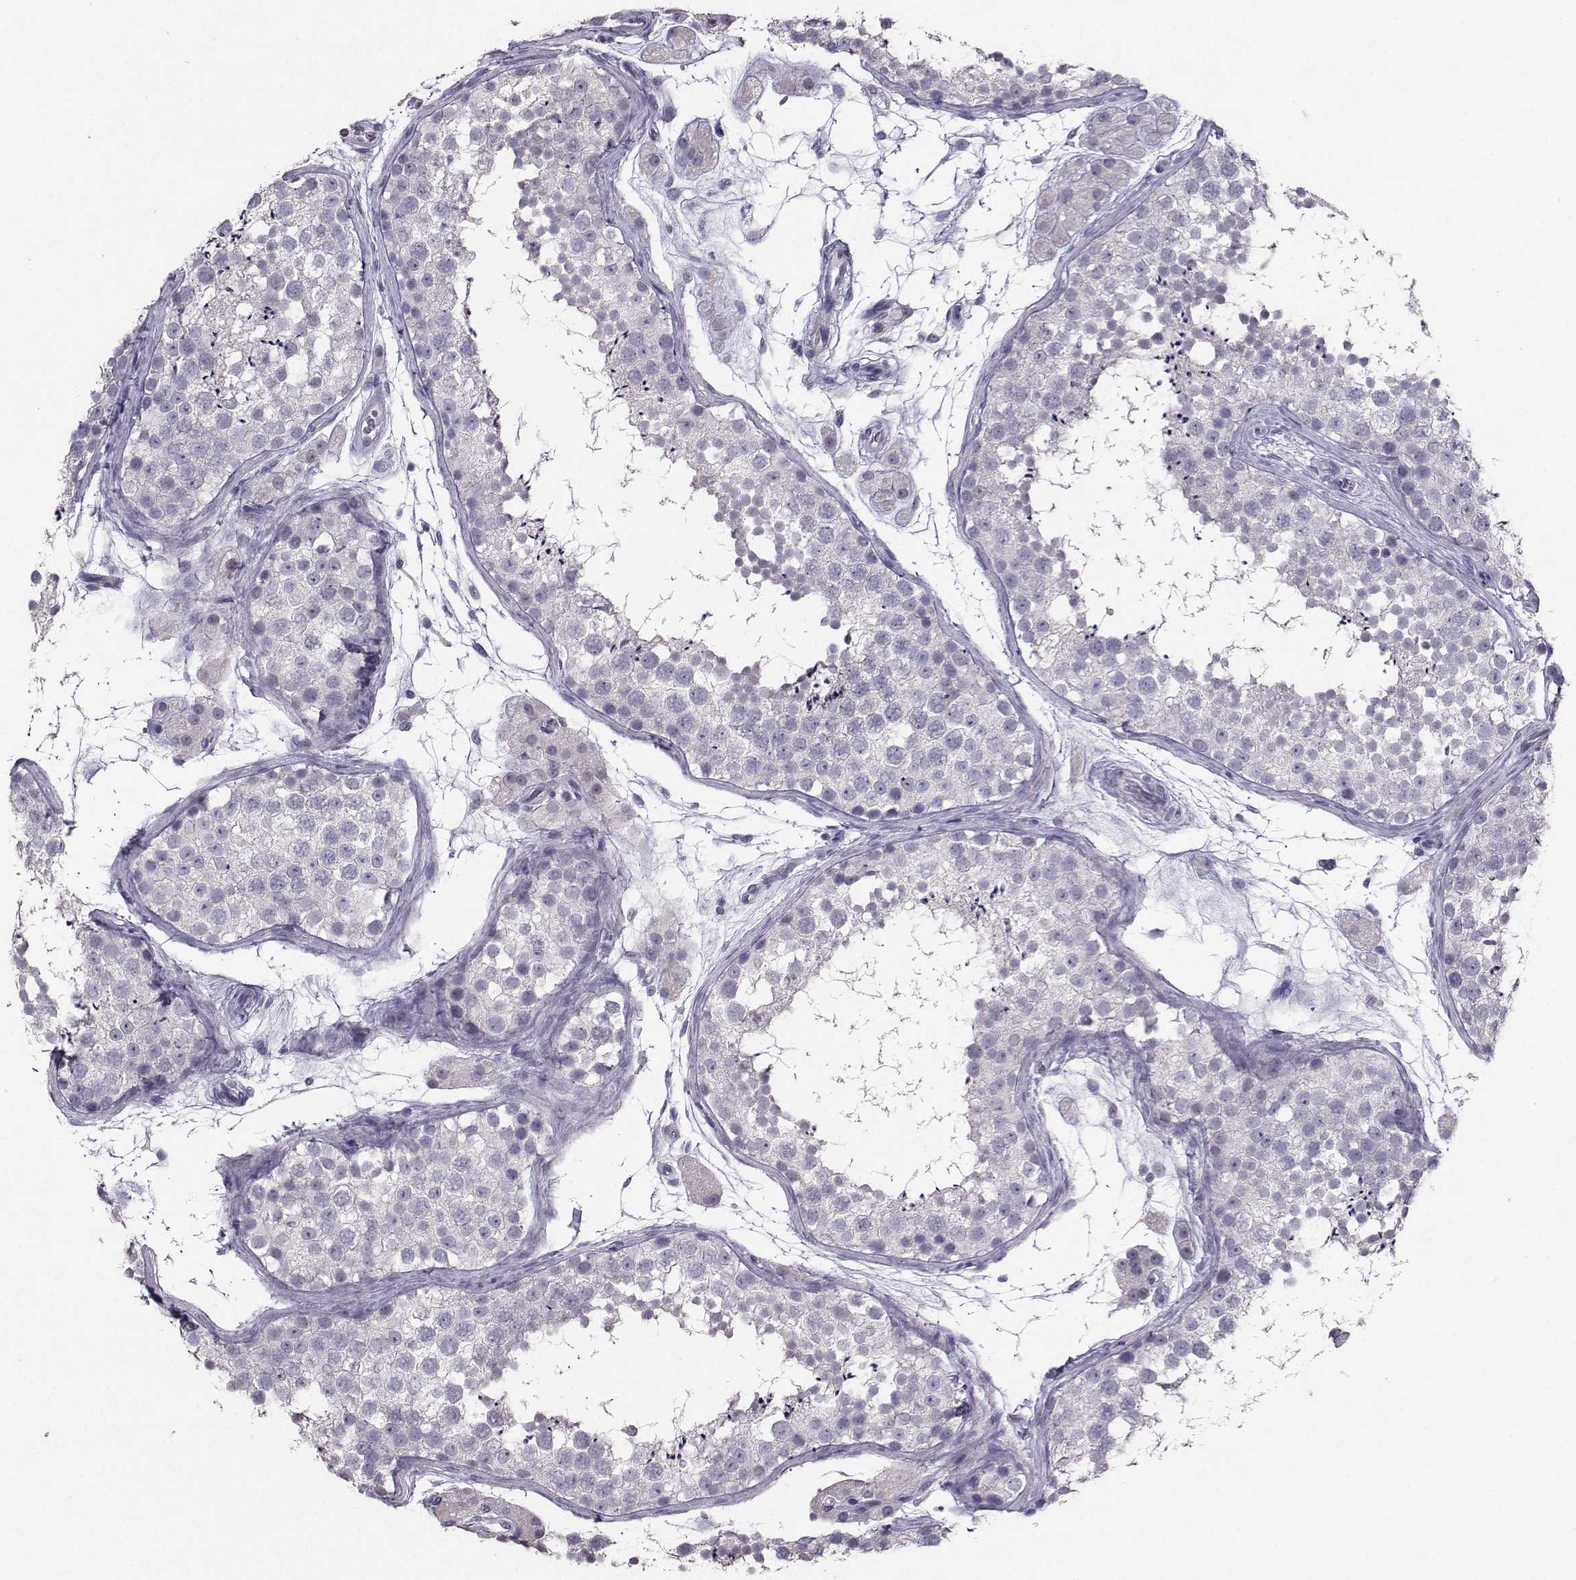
{"staining": {"intensity": "negative", "quantity": "none", "location": "none"}, "tissue": "testis", "cell_type": "Cells in seminiferous ducts", "image_type": "normal", "snomed": [{"axis": "morphology", "description": "Normal tissue, NOS"}, {"axis": "topography", "description": "Testis"}], "caption": "A high-resolution photomicrograph shows IHC staining of benign testis, which displays no significant positivity in cells in seminiferous ducts.", "gene": "CARTPT", "patient": {"sex": "male", "age": 41}}